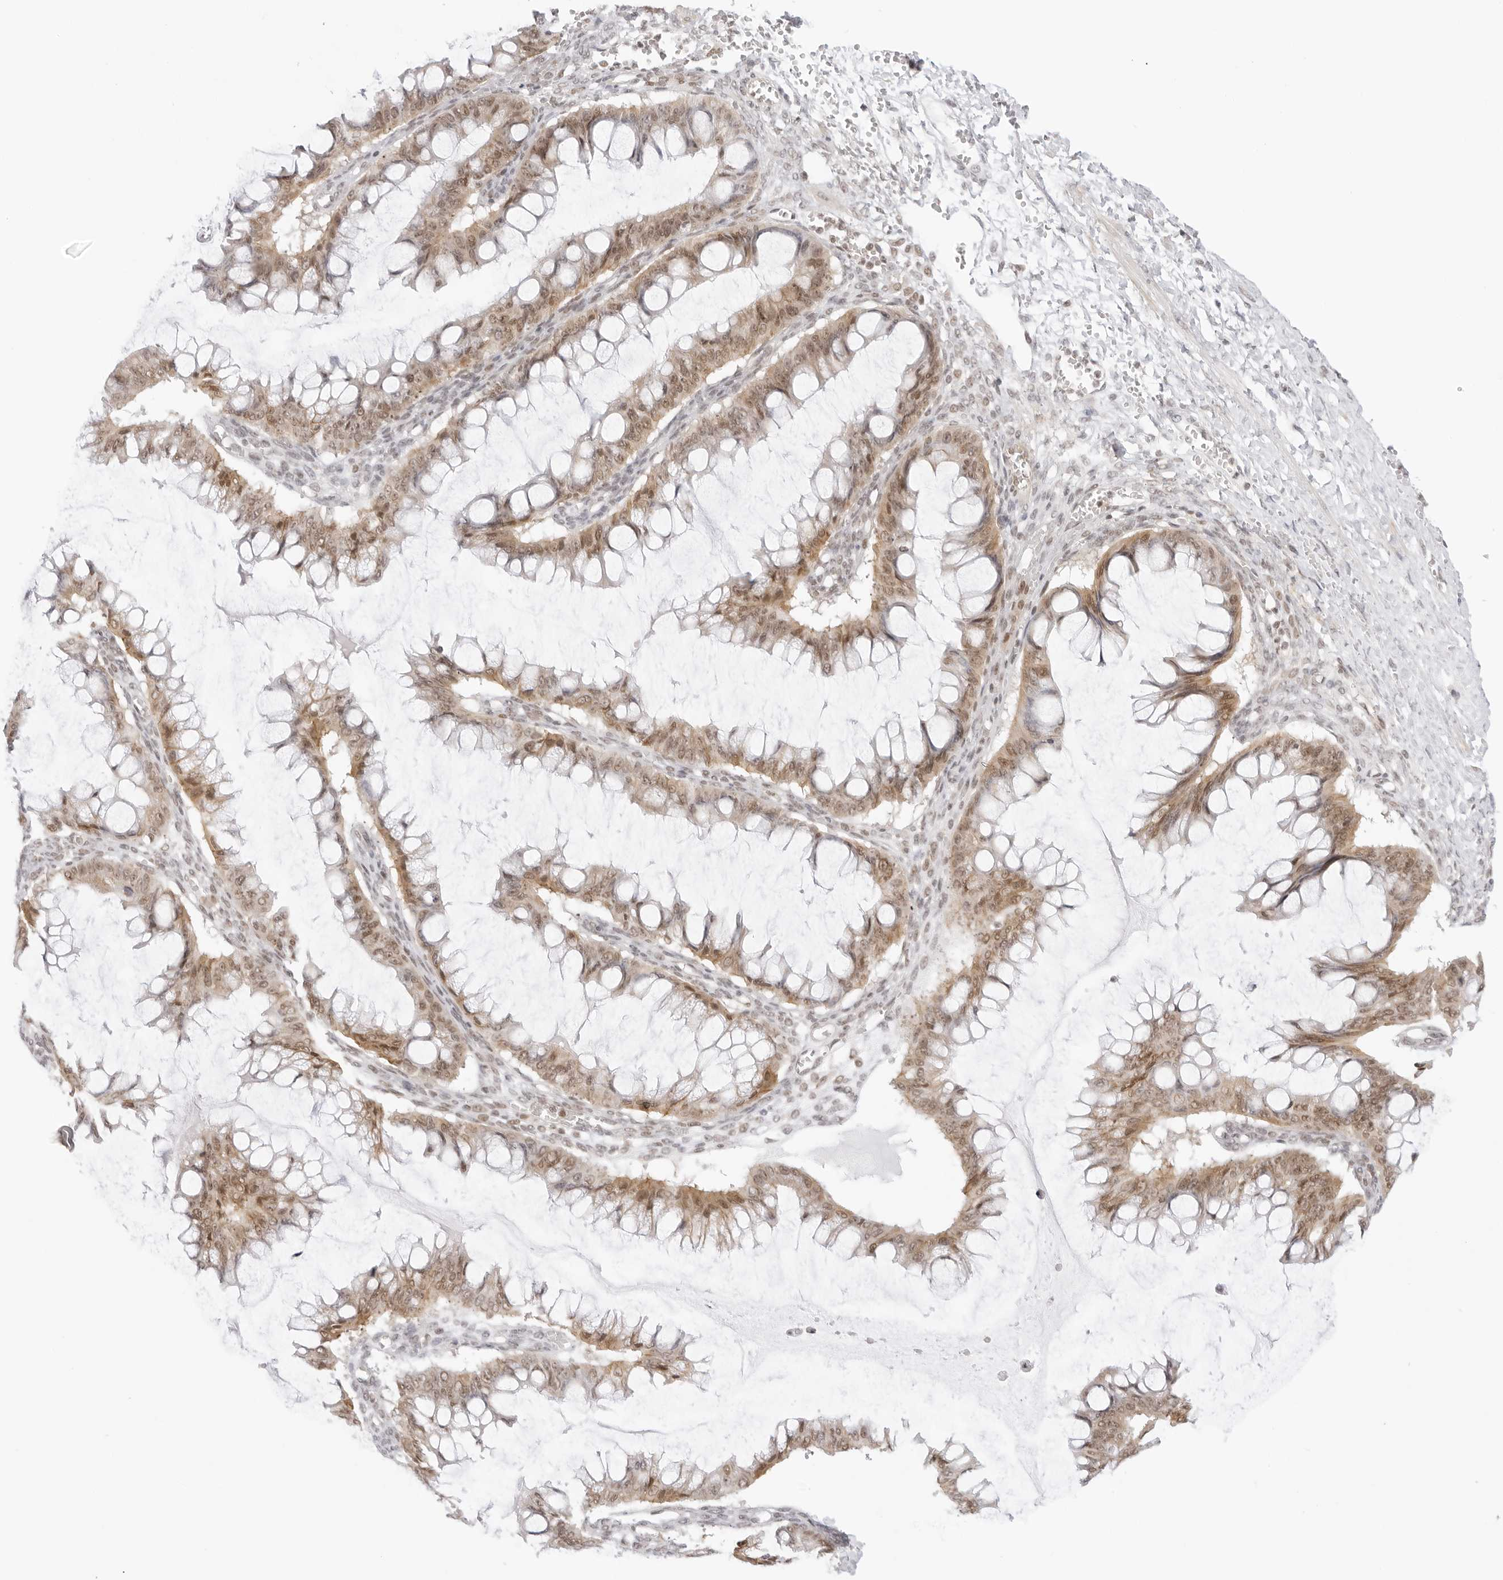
{"staining": {"intensity": "moderate", "quantity": ">75%", "location": "cytoplasmic/membranous,nuclear"}, "tissue": "ovarian cancer", "cell_type": "Tumor cells", "image_type": "cancer", "snomed": [{"axis": "morphology", "description": "Cystadenocarcinoma, mucinous, NOS"}, {"axis": "topography", "description": "Ovary"}], "caption": "Protein staining of ovarian cancer (mucinous cystadenocarcinoma) tissue displays moderate cytoplasmic/membranous and nuclear positivity in about >75% of tumor cells.", "gene": "TCIM", "patient": {"sex": "female", "age": 73}}